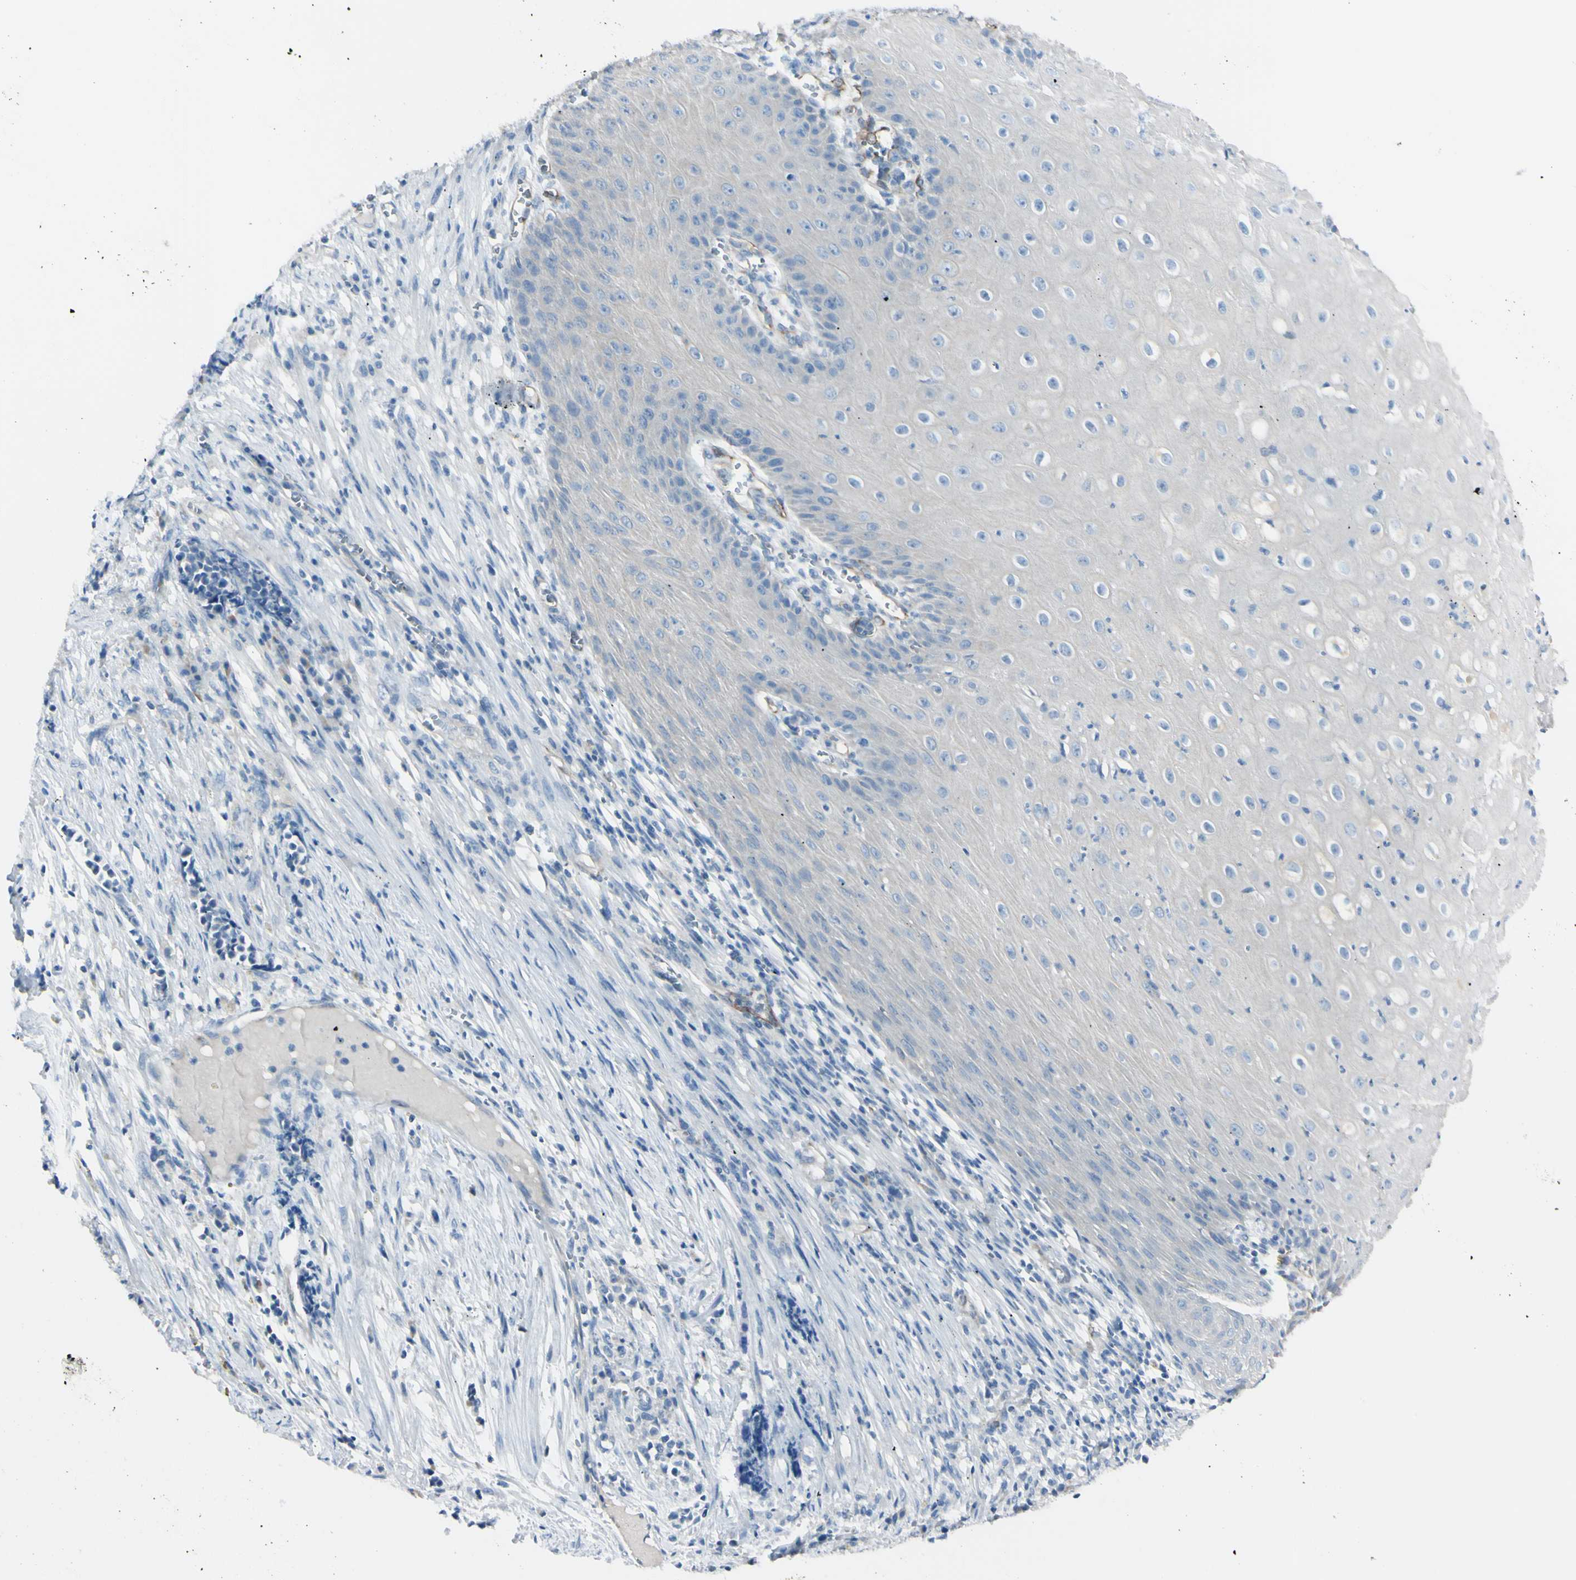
{"staining": {"intensity": "negative", "quantity": "none", "location": "none"}, "tissue": "cervical cancer", "cell_type": "Tumor cells", "image_type": "cancer", "snomed": [{"axis": "morphology", "description": "Normal tissue, NOS"}, {"axis": "morphology", "description": "Squamous cell carcinoma, NOS"}, {"axis": "topography", "description": "Cervix"}], "caption": "Immunohistochemistry of cervical cancer displays no staining in tumor cells.", "gene": "FOLH1", "patient": {"sex": "female", "age": 35}}